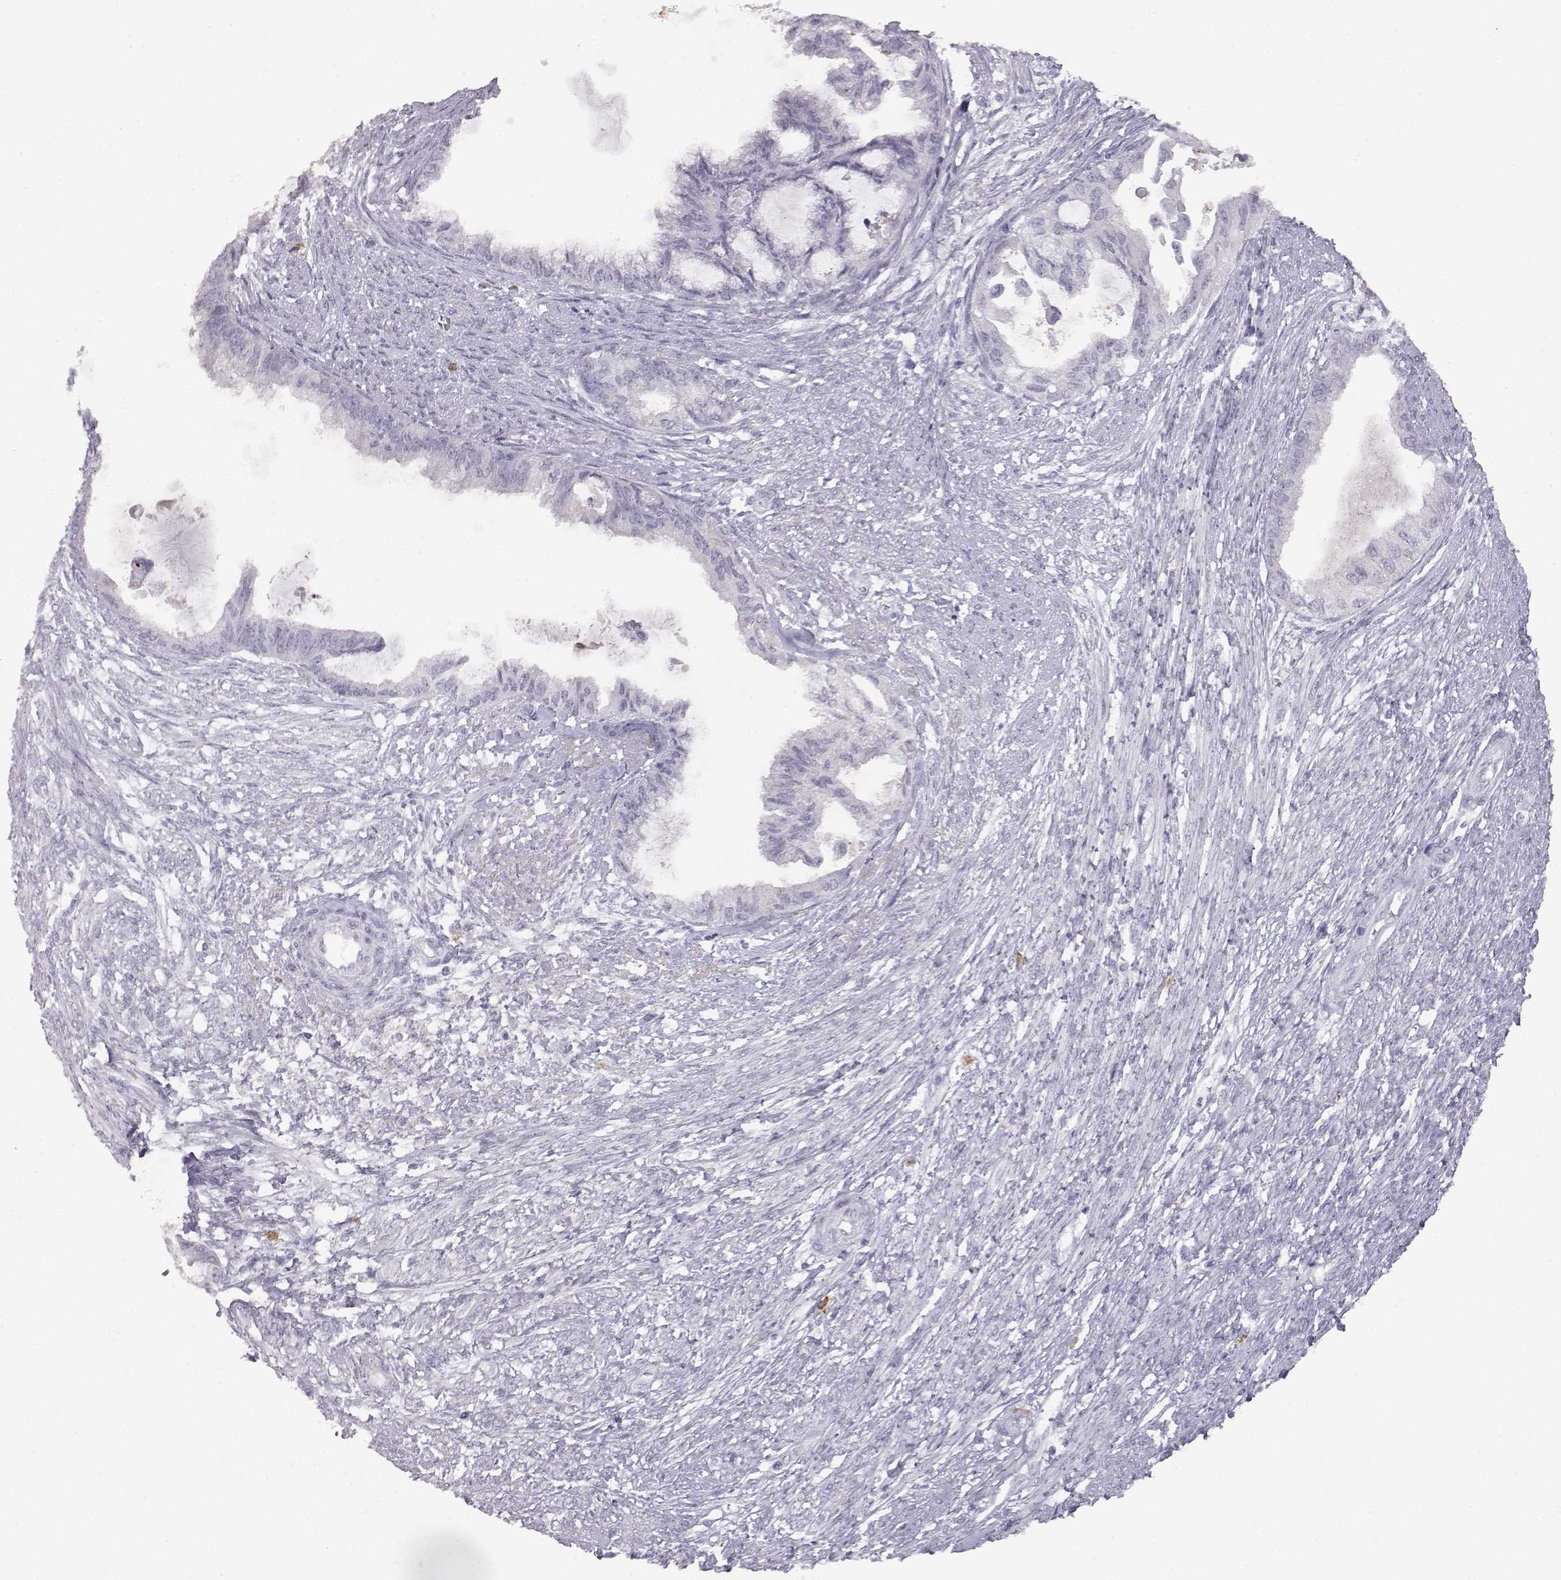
{"staining": {"intensity": "negative", "quantity": "none", "location": "none"}, "tissue": "endometrial cancer", "cell_type": "Tumor cells", "image_type": "cancer", "snomed": [{"axis": "morphology", "description": "Adenocarcinoma, NOS"}, {"axis": "topography", "description": "Endometrium"}], "caption": "The histopathology image demonstrates no significant expression in tumor cells of adenocarcinoma (endometrial). The staining is performed using DAB (3,3'-diaminobenzidine) brown chromogen with nuclei counter-stained in using hematoxylin.", "gene": "VGF", "patient": {"sex": "female", "age": 86}}